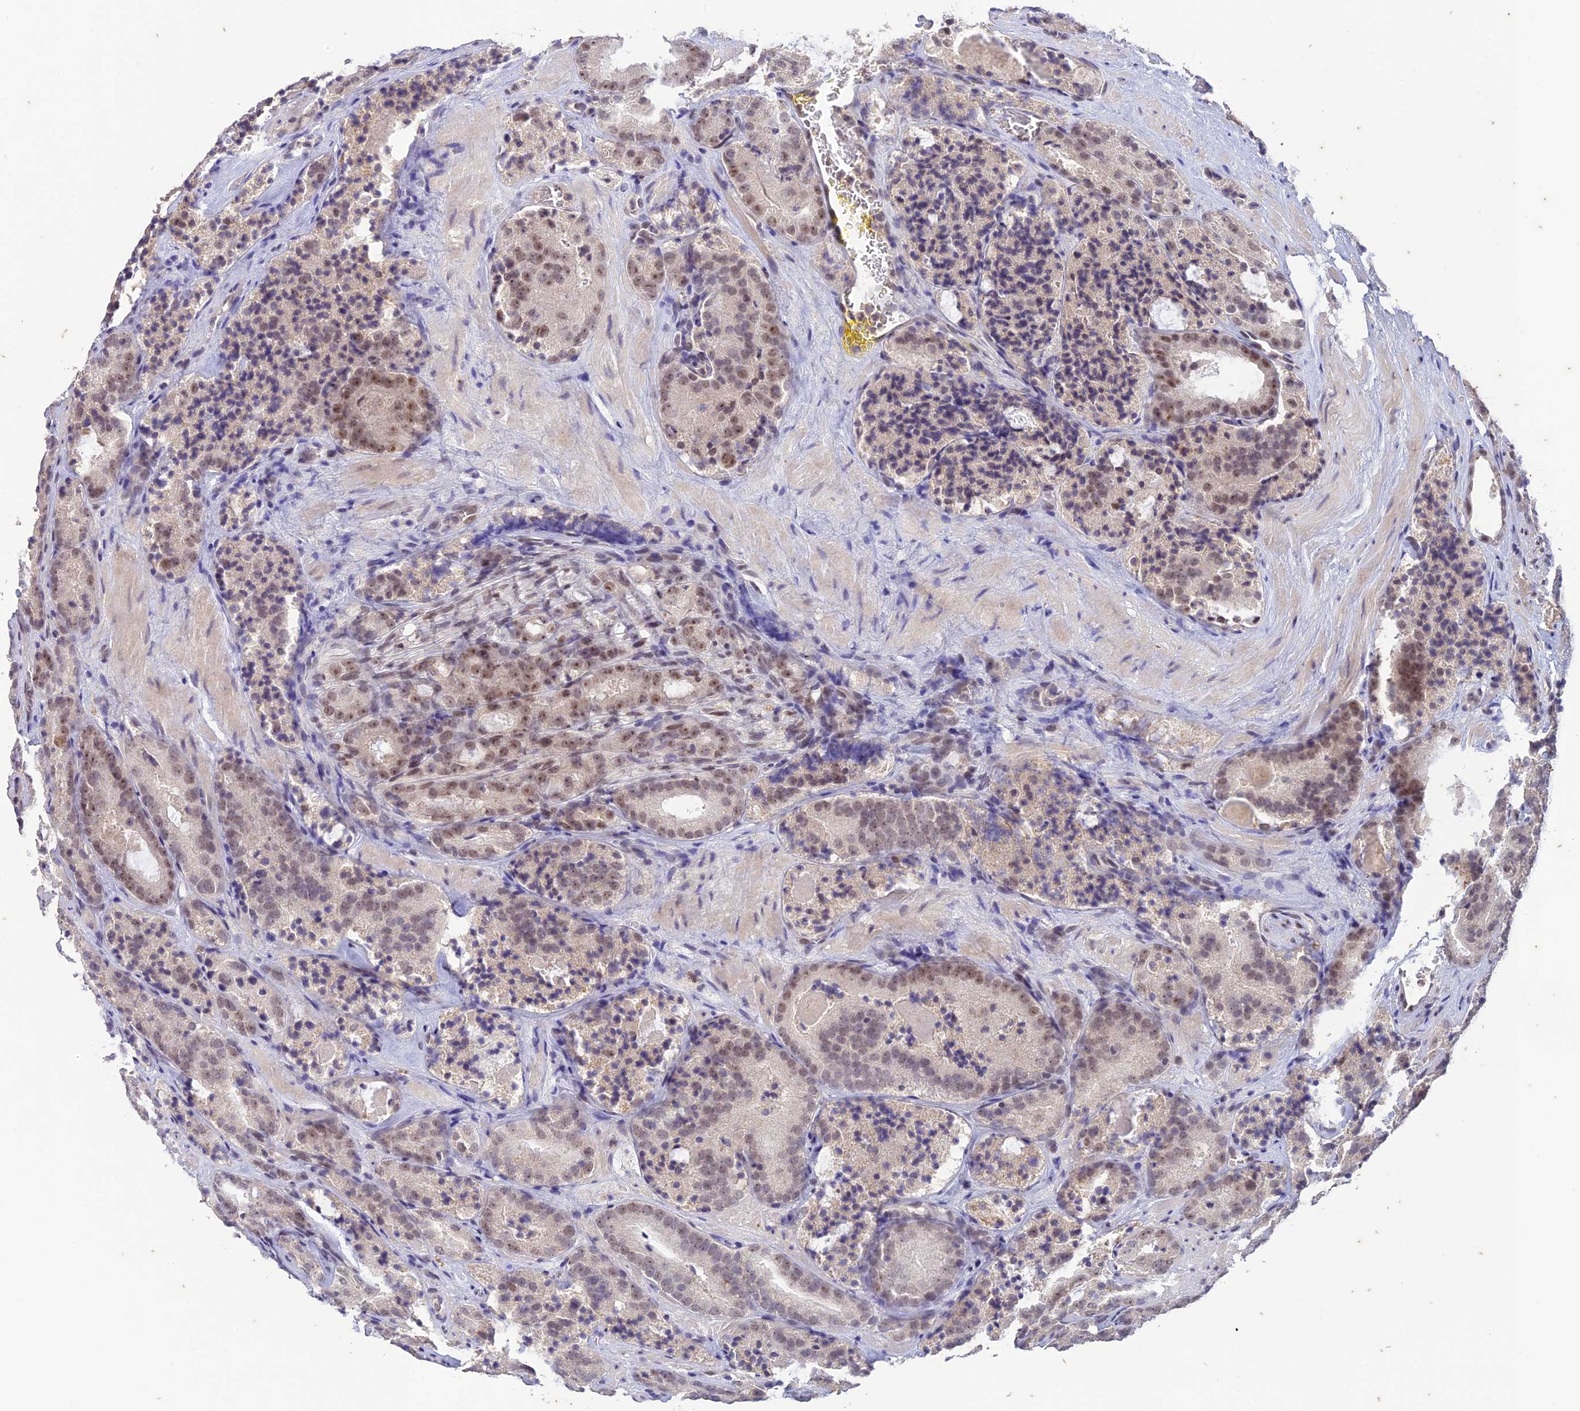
{"staining": {"intensity": "moderate", "quantity": "25%-75%", "location": "nuclear"}, "tissue": "prostate cancer", "cell_type": "Tumor cells", "image_type": "cancer", "snomed": [{"axis": "morphology", "description": "Adenocarcinoma, High grade"}, {"axis": "topography", "description": "Prostate"}], "caption": "Prostate high-grade adenocarcinoma stained with immunohistochemistry (IHC) reveals moderate nuclear positivity in approximately 25%-75% of tumor cells.", "gene": "POP4", "patient": {"sex": "male", "age": 57}}